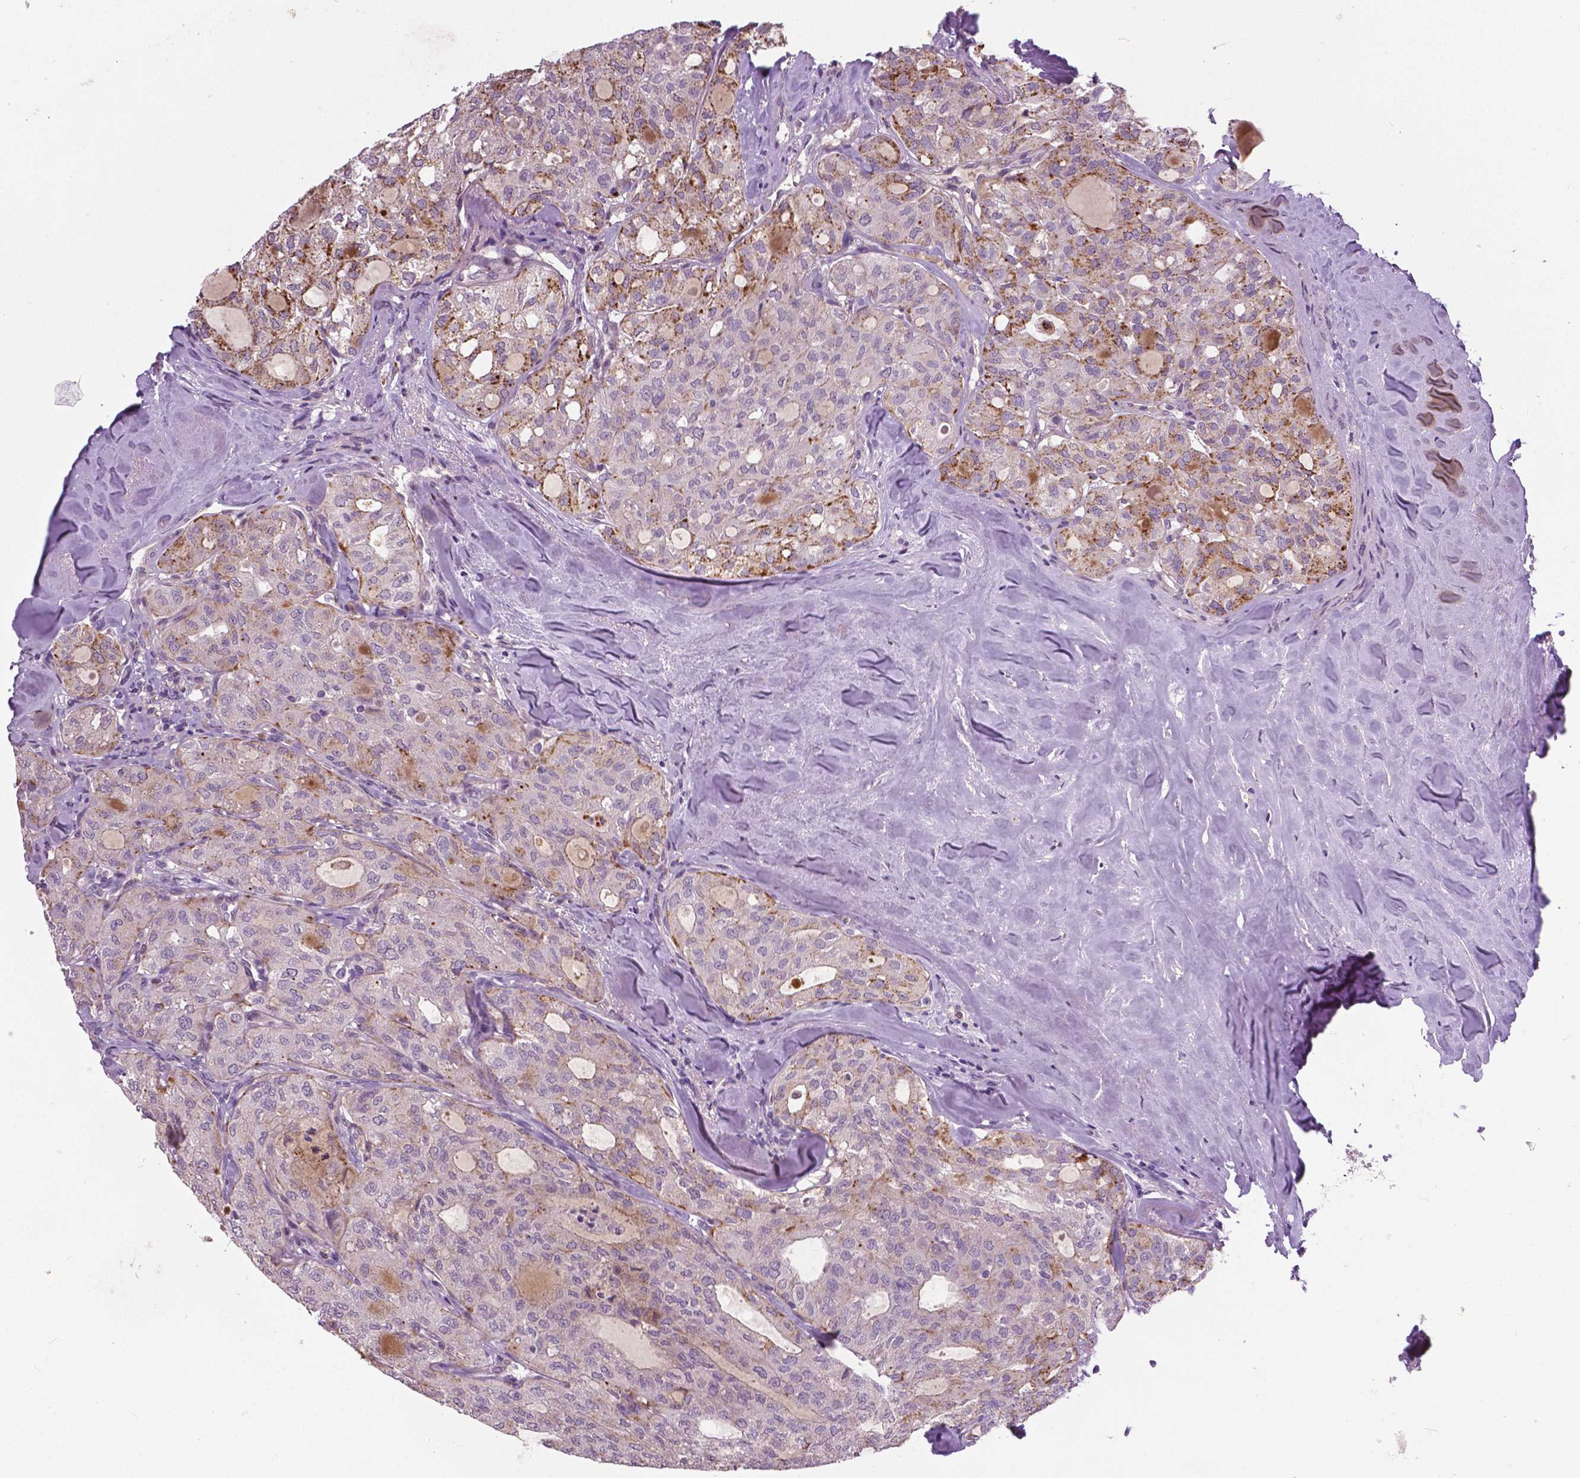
{"staining": {"intensity": "moderate", "quantity": "<25%", "location": "cytoplasmic/membranous"}, "tissue": "thyroid cancer", "cell_type": "Tumor cells", "image_type": "cancer", "snomed": [{"axis": "morphology", "description": "Follicular adenoma carcinoma, NOS"}, {"axis": "topography", "description": "Thyroid gland"}], "caption": "Approximately <25% of tumor cells in human thyroid cancer (follicular adenoma carcinoma) demonstrate moderate cytoplasmic/membranous protein expression as visualized by brown immunohistochemical staining.", "gene": "FOXA1", "patient": {"sex": "male", "age": 75}}